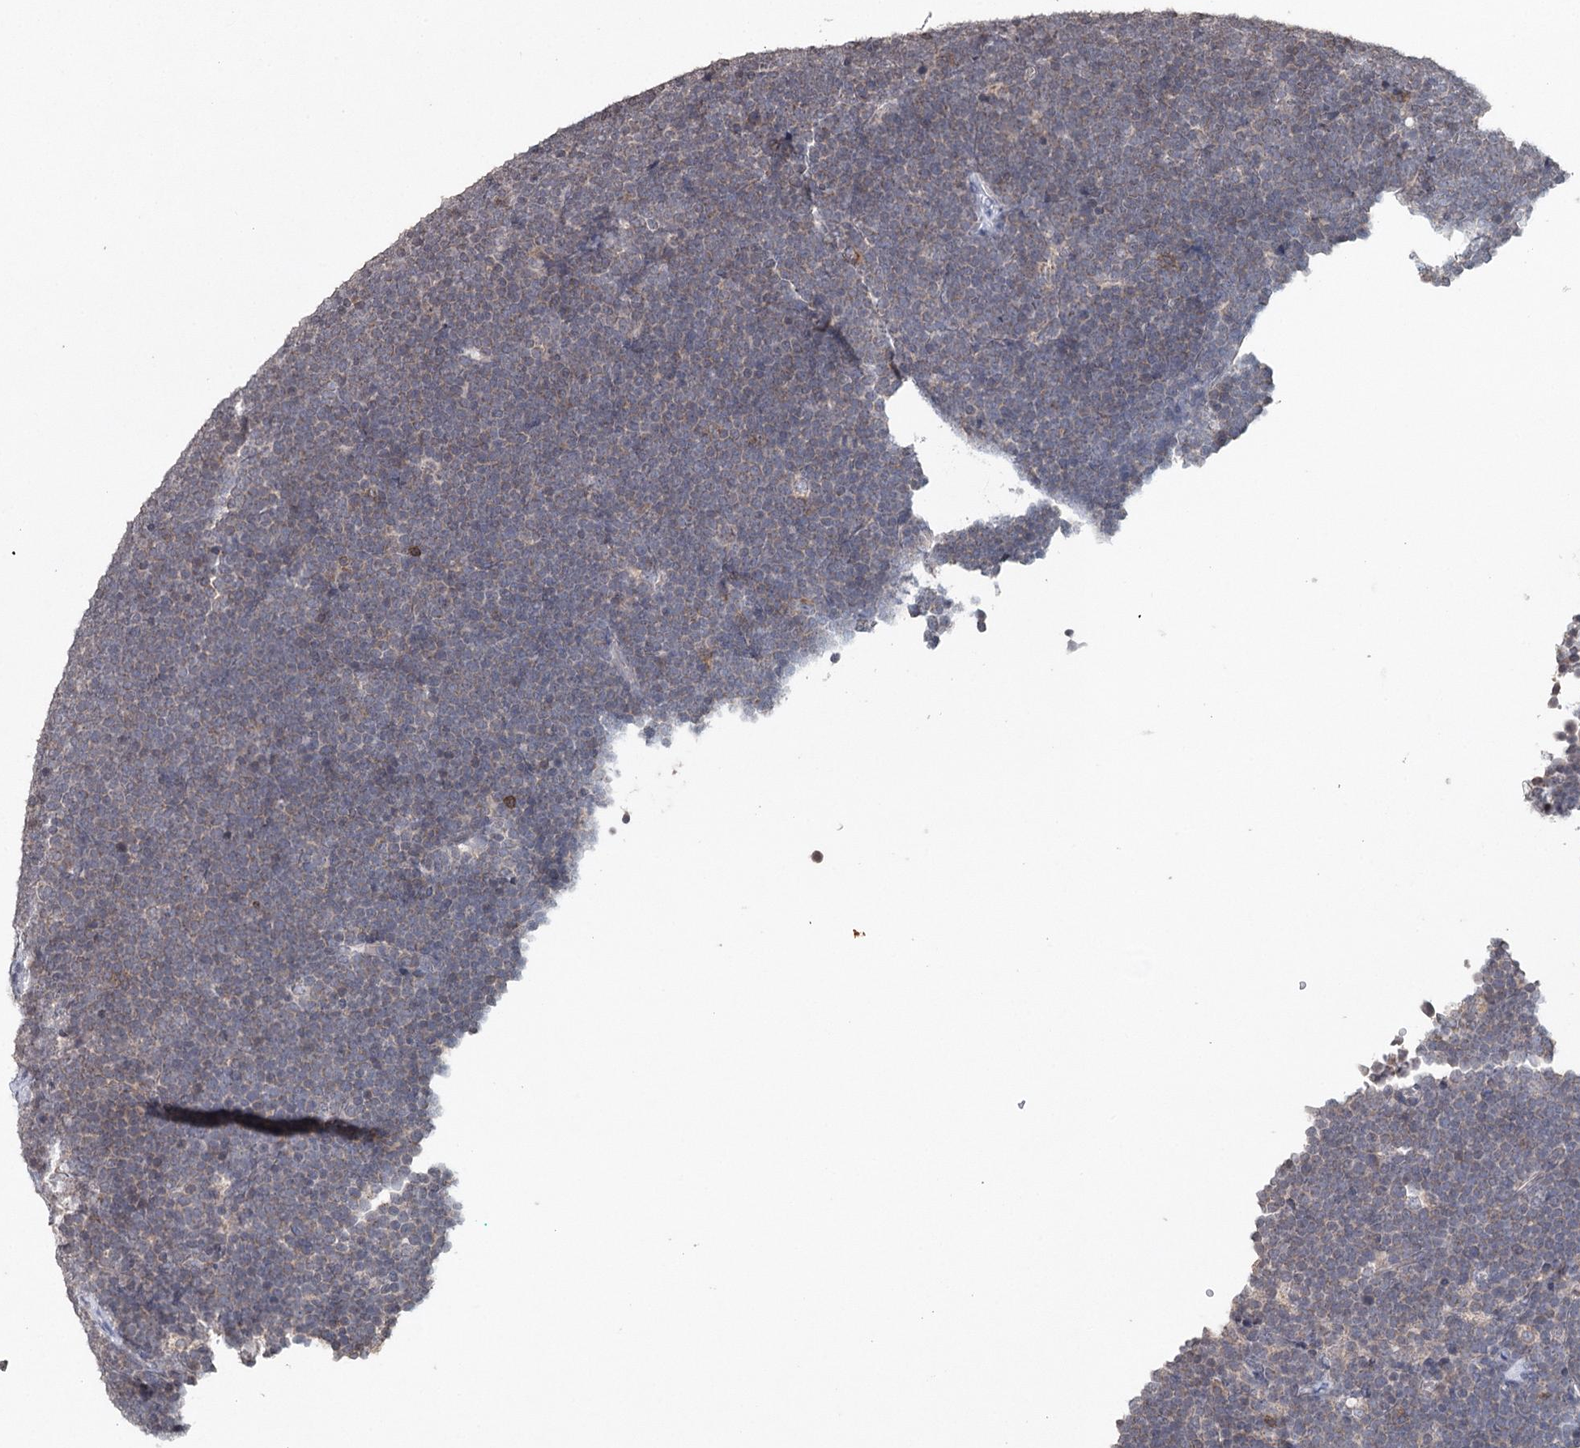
{"staining": {"intensity": "negative", "quantity": "none", "location": "none"}, "tissue": "lymphoma", "cell_type": "Tumor cells", "image_type": "cancer", "snomed": [{"axis": "morphology", "description": "Malignant lymphoma, non-Hodgkin's type, High grade"}, {"axis": "topography", "description": "Lymph node"}], "caption": "Protein analysis of malignant lymphoma, non-Hodgkin's type (high-grade) displays no significant expression in tumor cells.", "gene": "ICOS", "patient": {"sex": "male", "age": 13}}